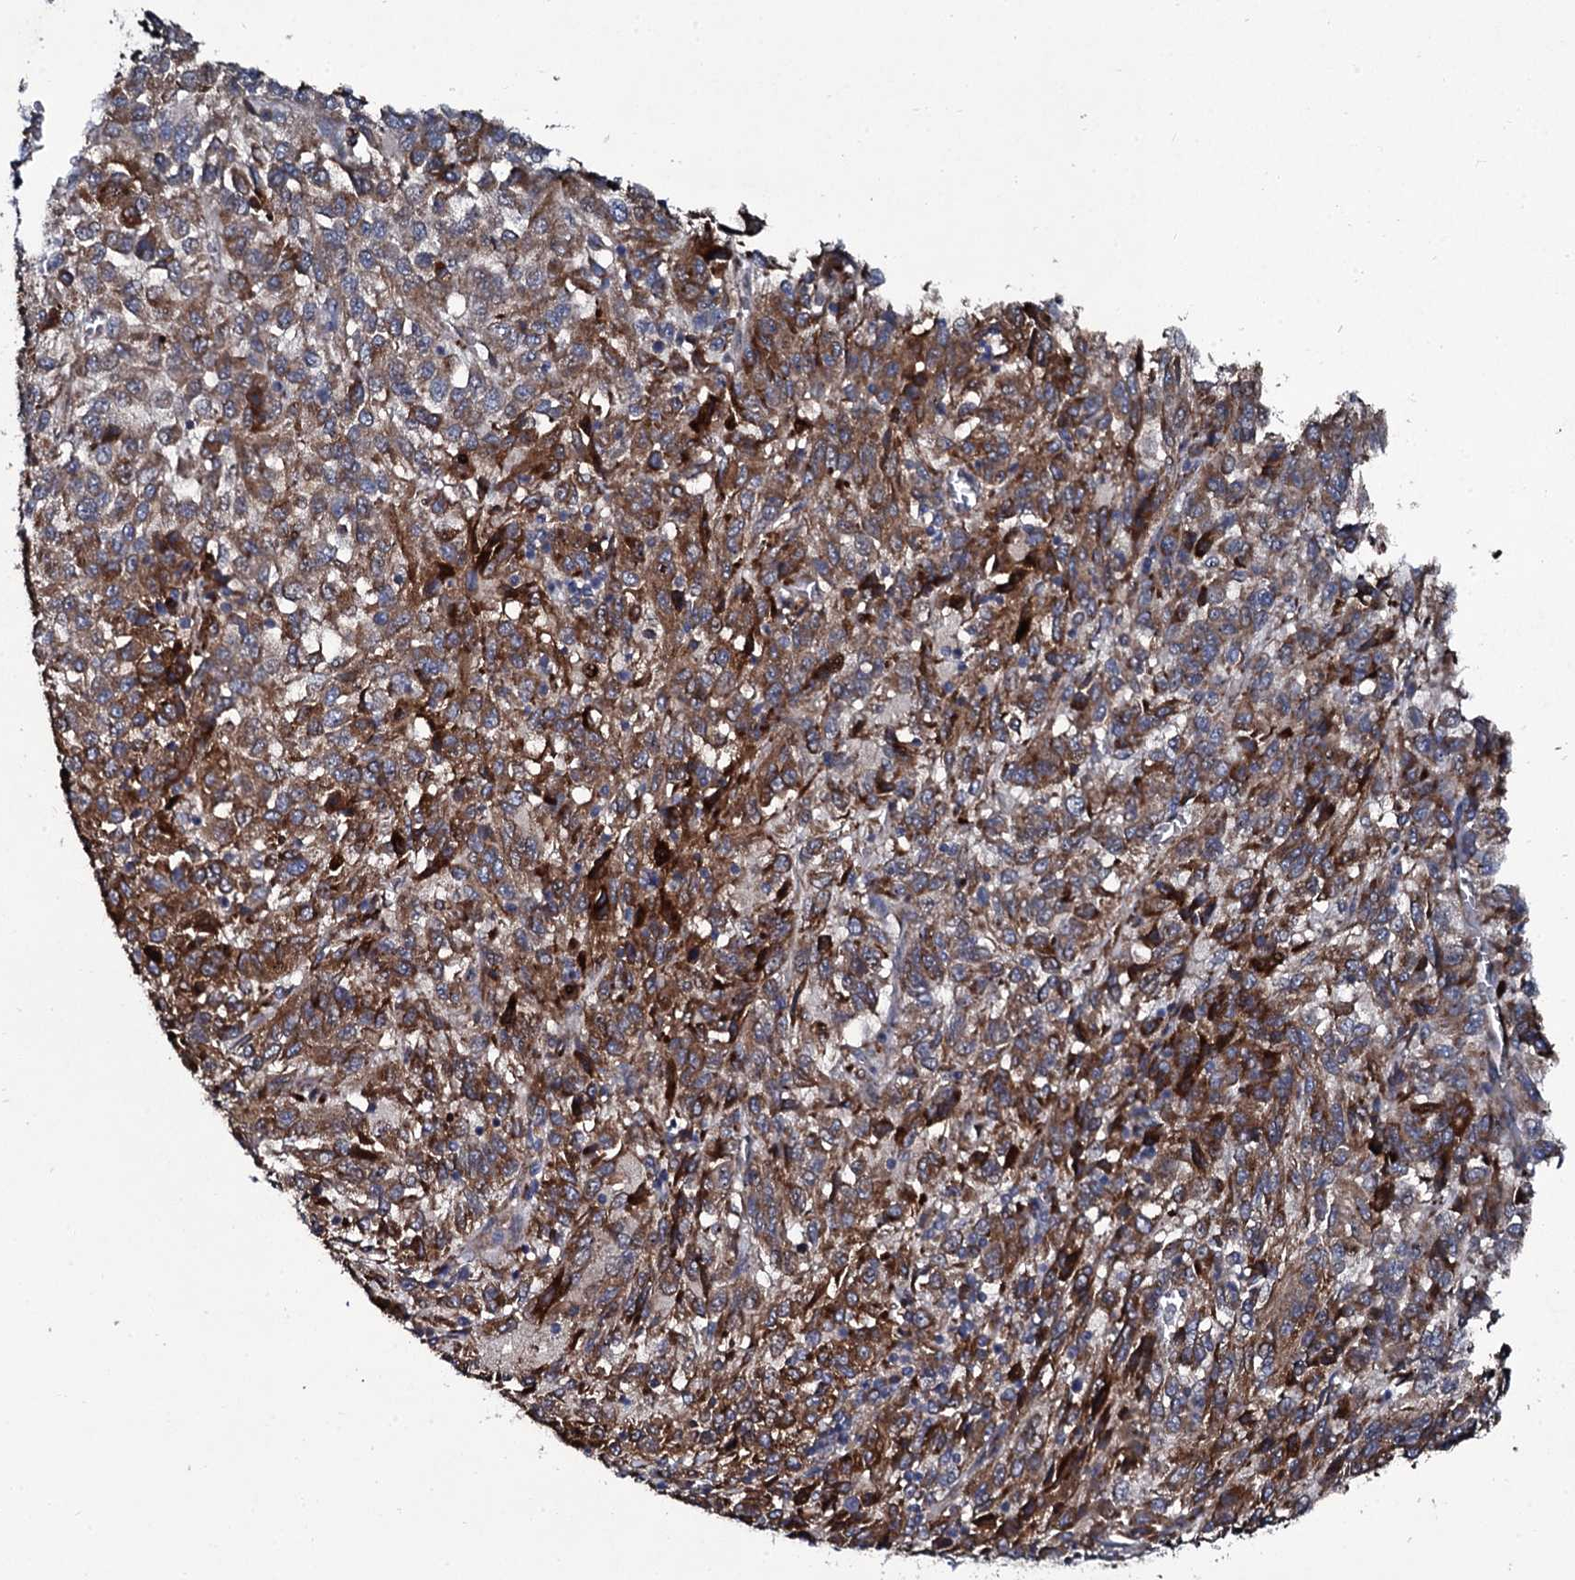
{"staining": {"intensity": "moderate", "quantity": ">75%", "location": "cytoplasmic/membranous"}, "tissue": "melanoma", "cell_type": "Tumor cells", "image_type": "cancer", "snomed": [{"axis": "morphology", "description": "Malignant melanoma, Metastatic site"}, {"axis": "topography", "description": "Lung"}], "caption": "Immunohistochemical staining of melanoma exhibits medium levels of moderate cytoplasmic/membranous expression in approximately >75% of tumor cells.", "gene": "LRRC28", "patient": {"sex": "male", "age": 64}}